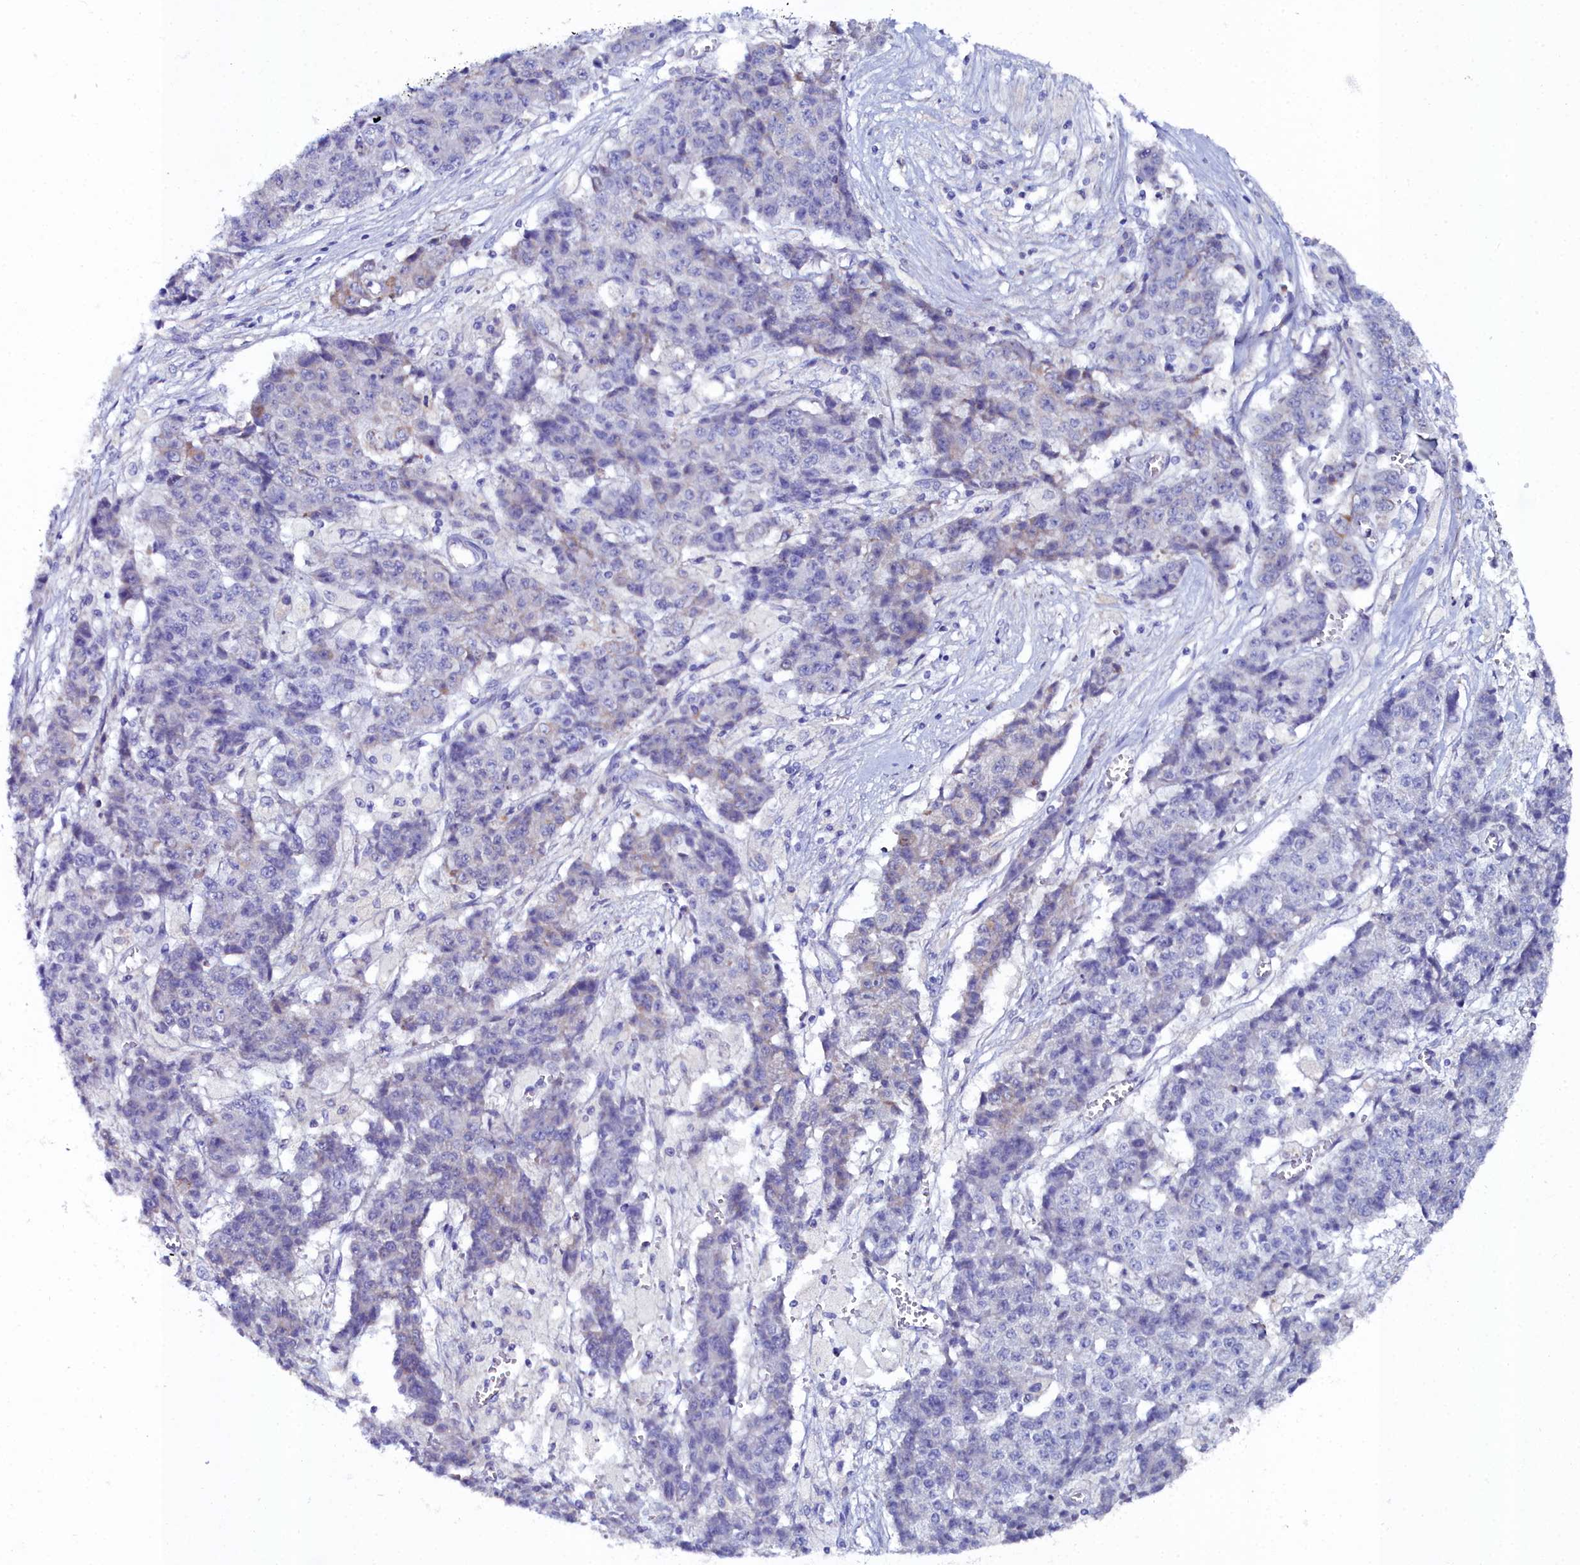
{"staining": {"intensity": "negative", "quantity": "none", "location": "none"}, "tissue": "ovarian cancer", "cell_type": "Tumor cells", "image_type": "cancer", "snomed": [{"axis": "morphology", "description": "Carcinoma, endometroid"}, {"axis": "topography", "description": "Ovary"}], "caption": "A high-resolution image shows IHC staining of endometroid carcinoma (ovarian), which displays no significant staining in tumor cells. (DAB IHC with hematoxylin counter stain).", "gene": "SLC49A3", "patient": {"sex": "female", "age": 42}}